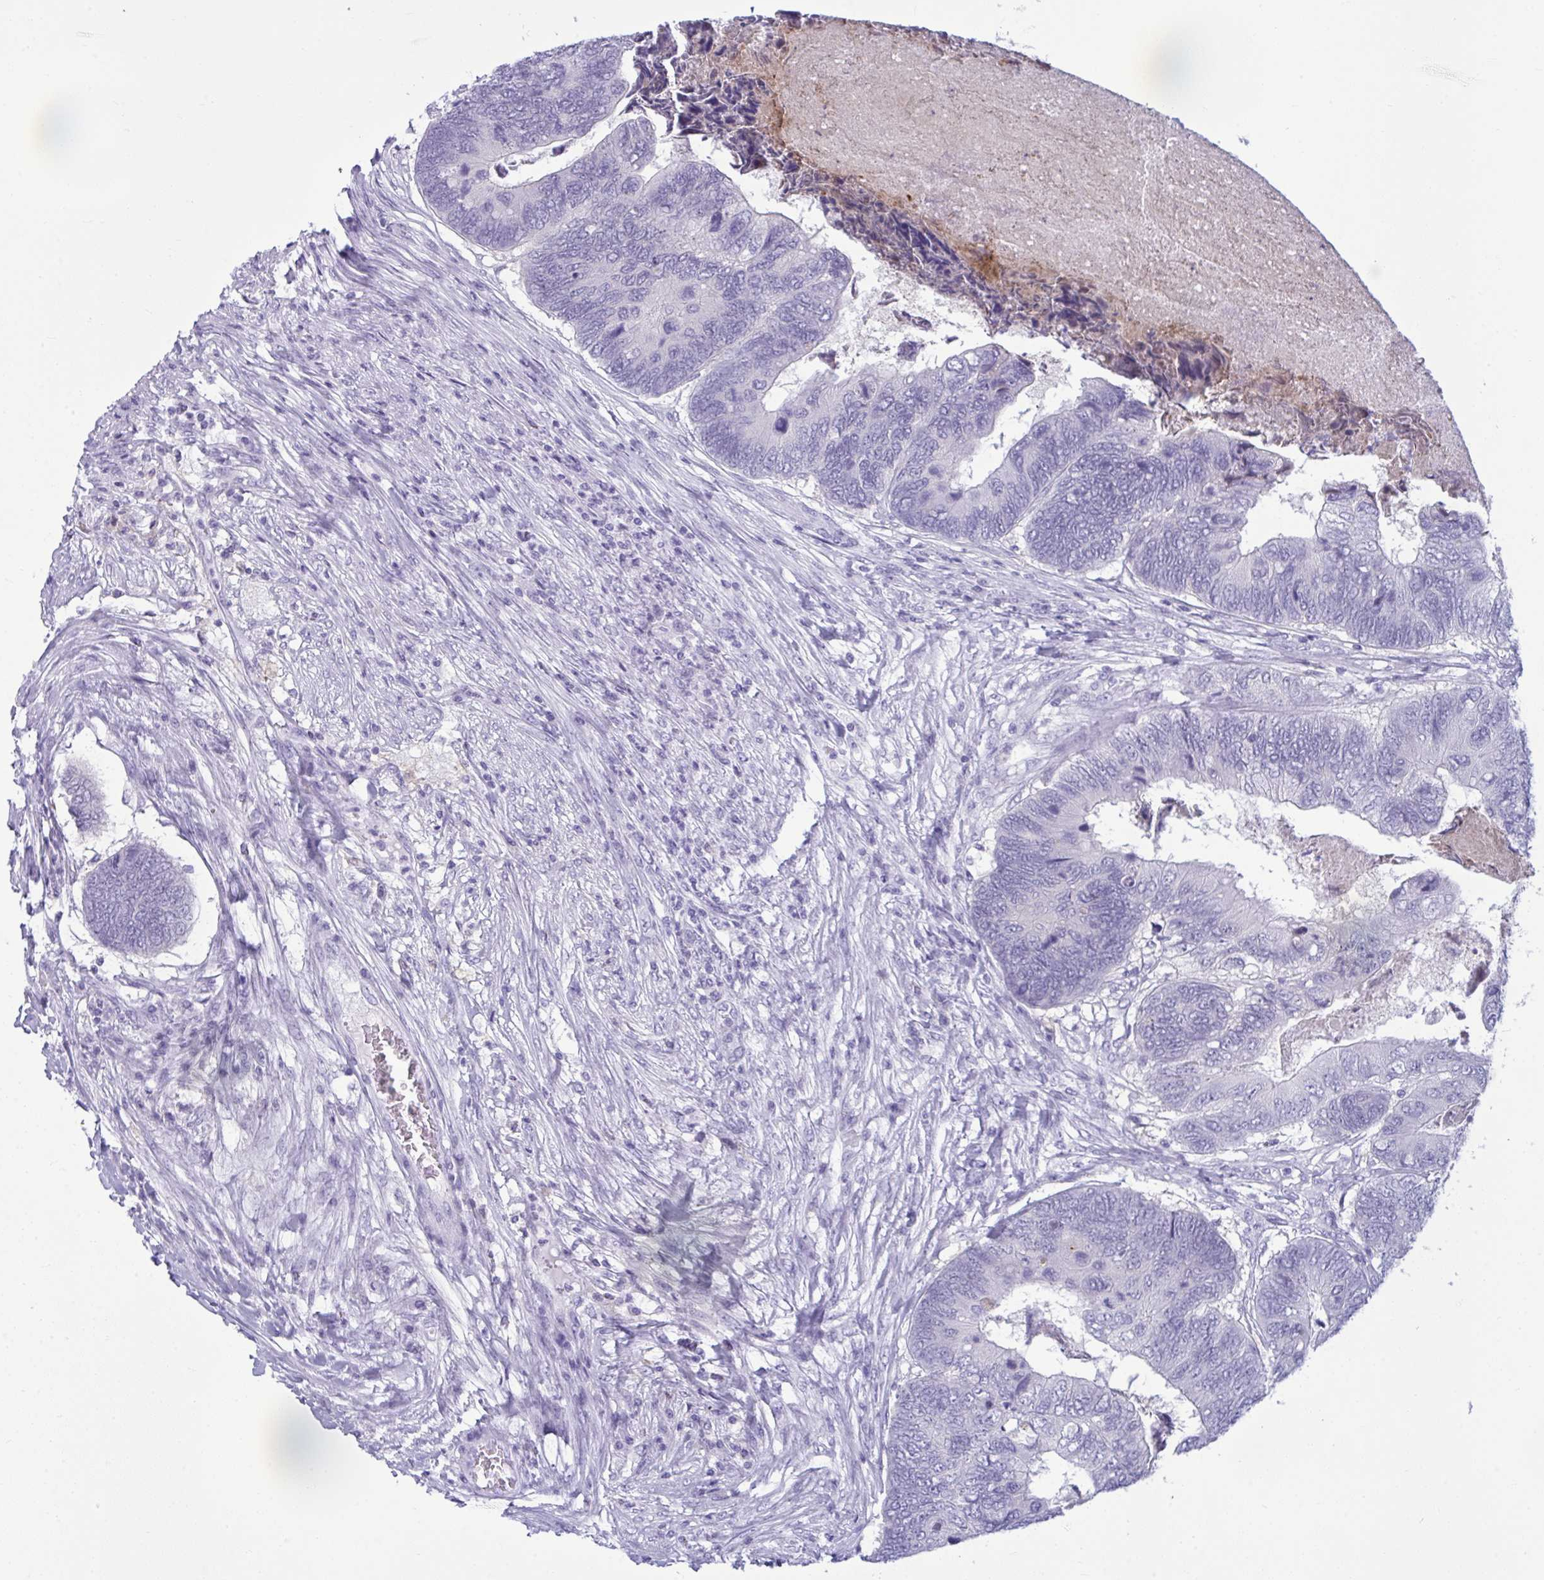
{"staining": {"intensity": "negative", "quantity": "none", "location": "none"}, "tissue": "colorectal cancer", "cell_type": "Tumor cells", "image_type": "cancer", "snomed": [{"axis": "morphology", "description": "Adenocarcinoma, NOS"}, {"axis": "topography", "description": "Colon"}], "caption": "Immunohistochemistry (IHC) of human adenocarcinoma (colorectal) exhibits no positivity in tumor cells.", "gene": "ANKRD60", "patient": {"sex": "female", "age": 67}}